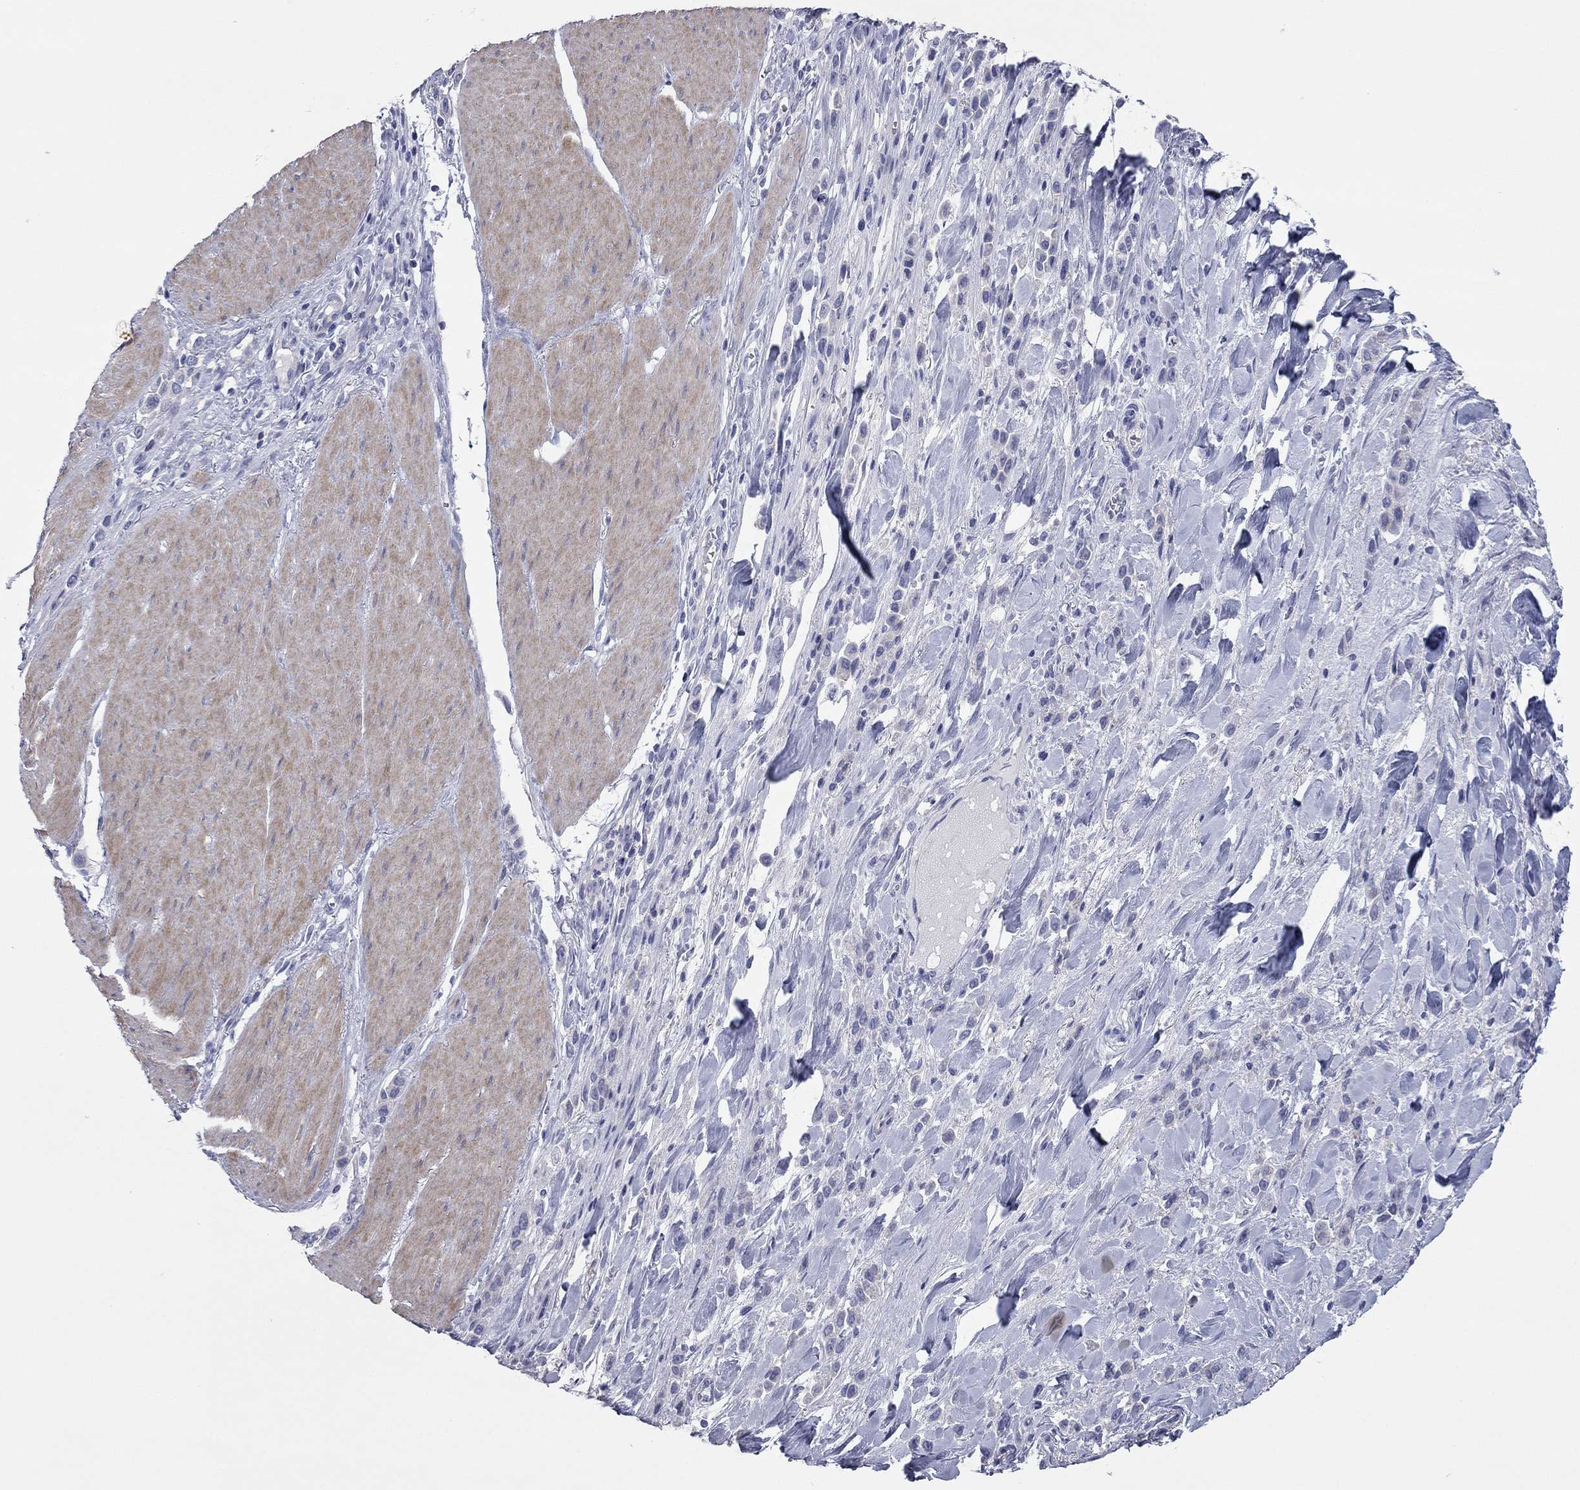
{"staining": {"intensity": "negative", "quantity": "none", "location": "none"}, "tissue": "stomach cancer", "cell_type": "Tumor cells", "image_type": "cancer", "snomed": [{"axis": "morphology", "description": "Adenocarcinoma, NOS"}, {"axis": "topography", "description": "Stomach"}], "caption": "High power microscopy photomicrograph of an immunohistochemistry image of stomach adenocarcinoma, revealing no significant positivity in tumor cells. The staining is performed using DAB brown chromogen with nuclei counter-stained in using hematoxylin.", "gene": "ACTL7B", "patient": {"sex": "male", "age": 47}}